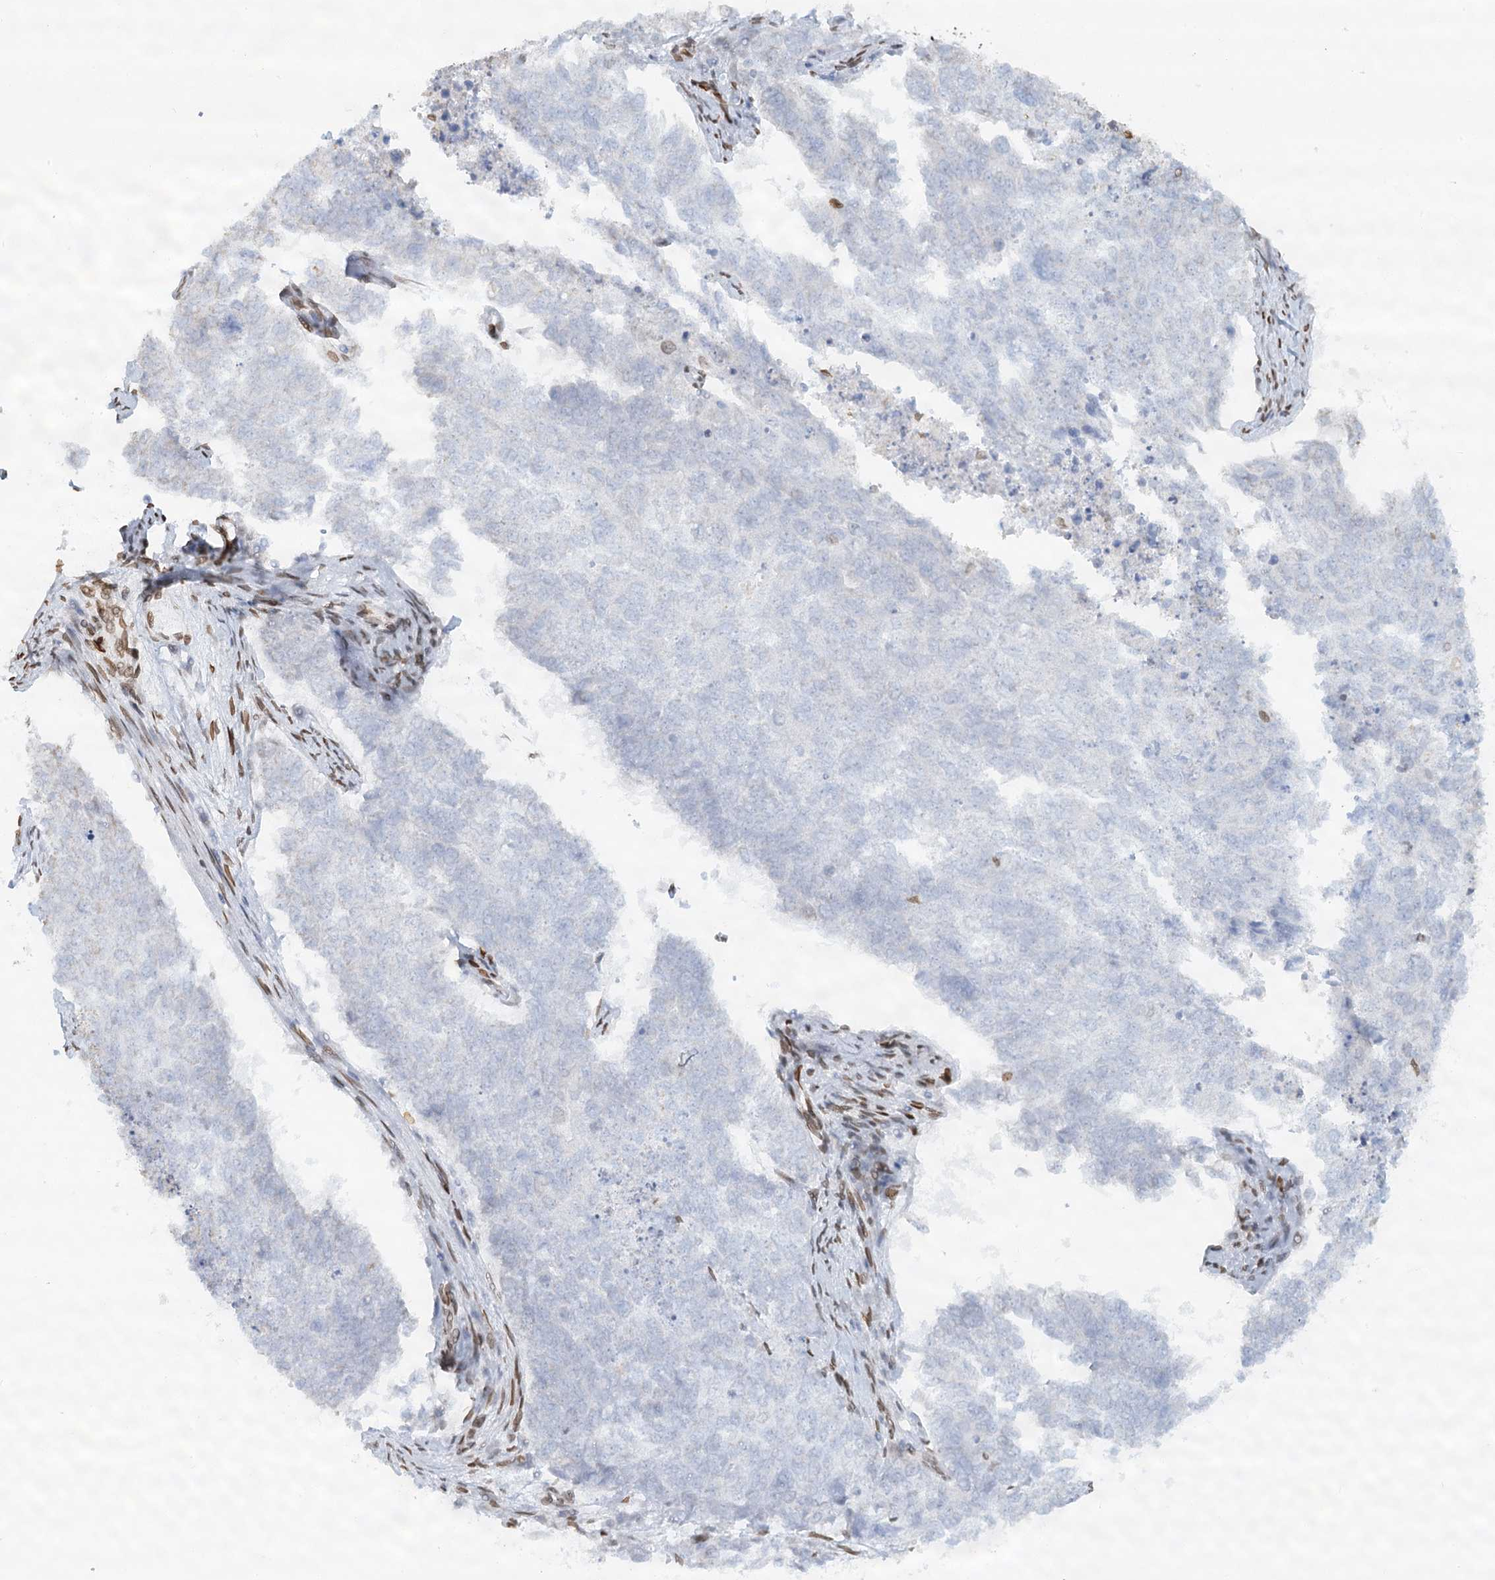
{"staining": {"intensity": "negative", "quantity": "none", "location": "none"}, "tissue": "cervical cancer", "cell_type": "Tumor cells", "image_type": "cancer", "snomed": [{"axis": "morphology", "description": "Squamous cell carcinoma, NOS"}, {"axis": "topography", "description": "Cervix"}], "caption": "Tumor cells show no significant positivity in cervical cancer (squamous cell carcinoma).", "gene": "VWA5A", "patient": {"sex": "female", "age": 63}}